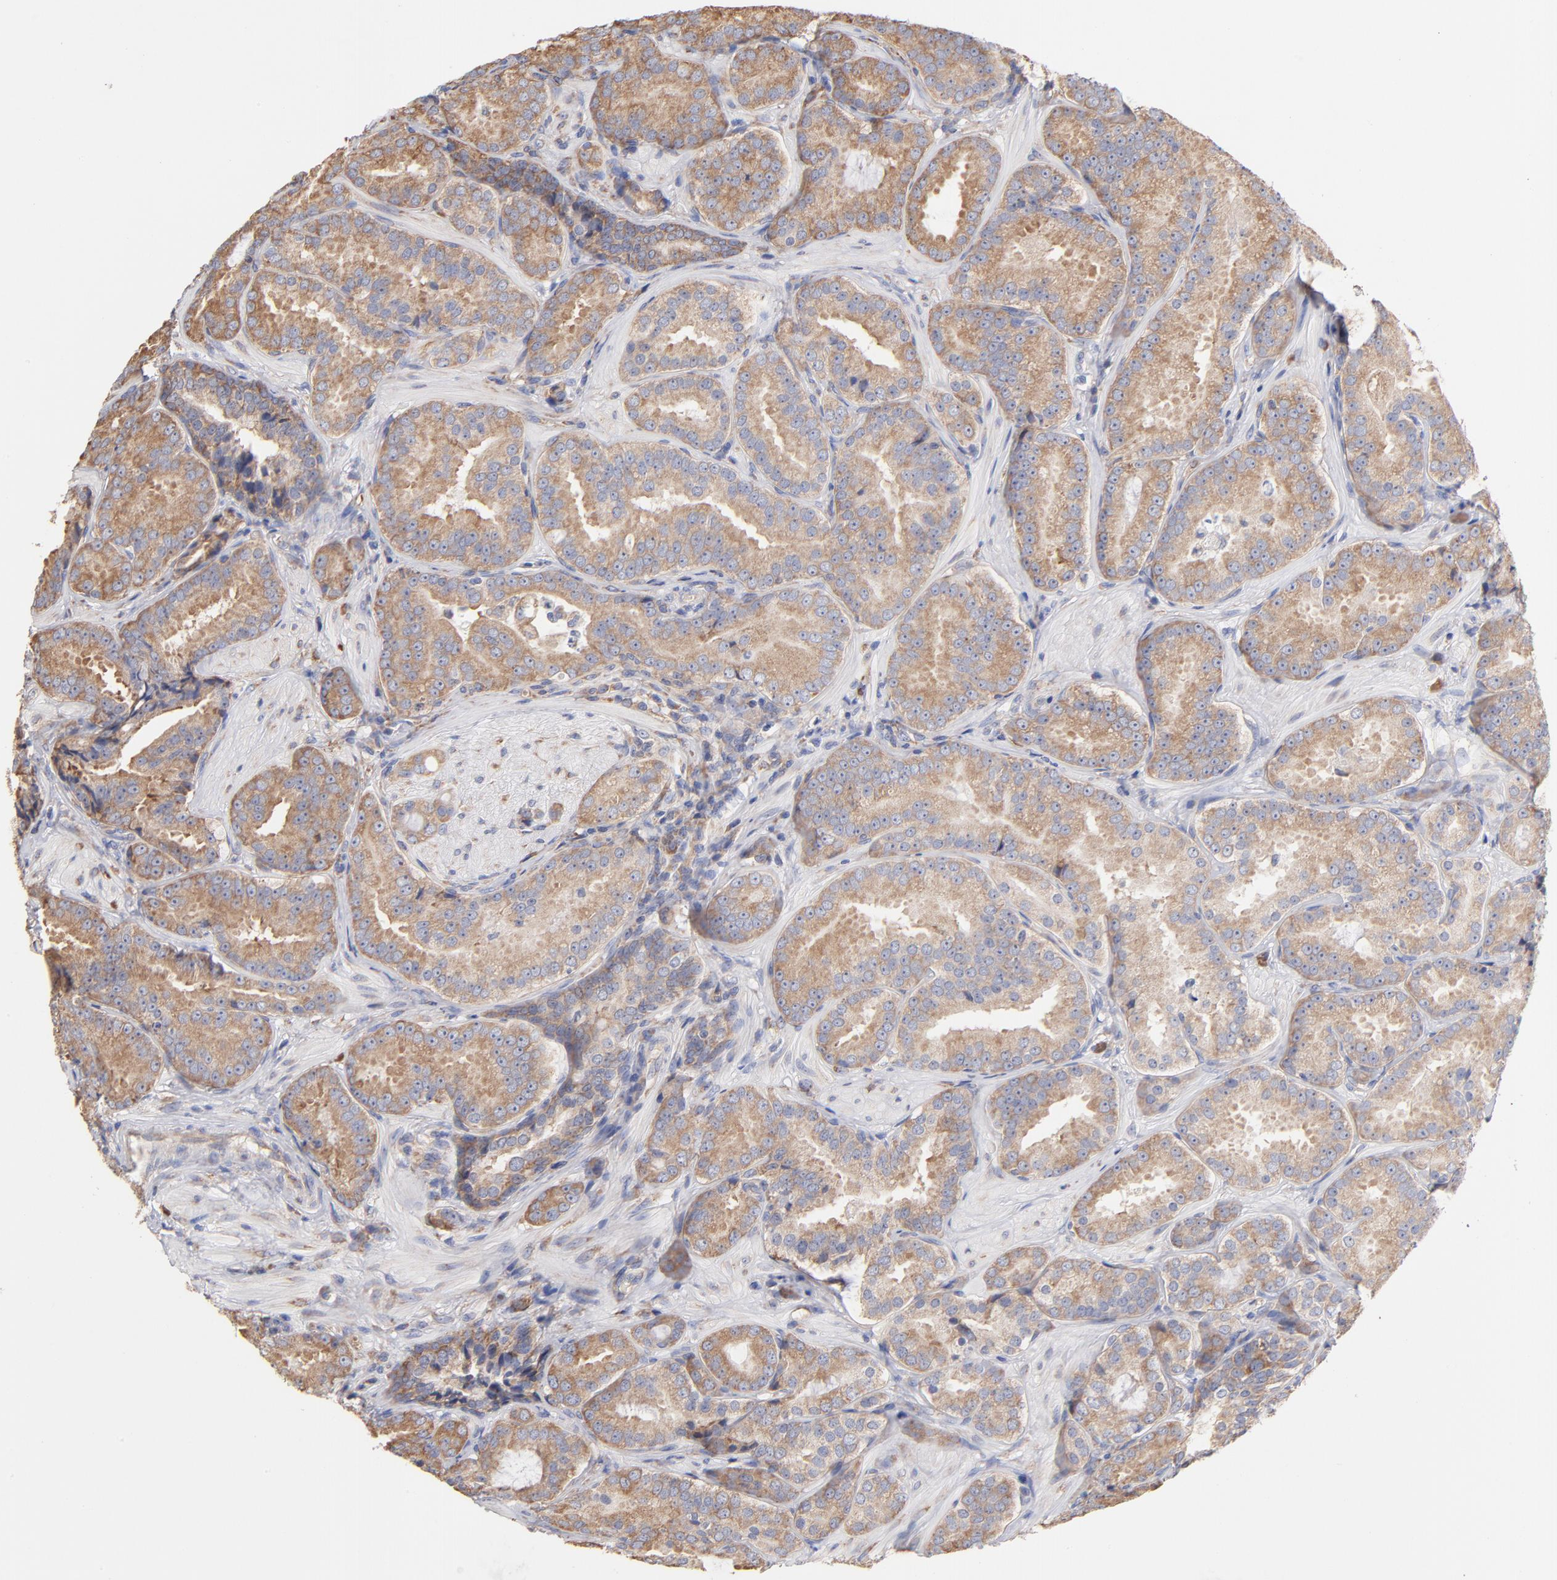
{"staining": {"intensity": "moderate", "quantity": ">75%", "location": "cytoplasmic/membranous"}, "tissue": "prostate cancer", "cell_type": "Tumor cells", "image_type": "cancer", "snomed": [{"axis": "morphology", "description": "Adenocarcinoma, Low grade"}, {"axis": "topography", "description": "Prostate"}], "caption": "Prostate low-grade adenocarcinoma was stained to show a protein in brown. There is medium levels of moderate cytoplasmic/membranous positivity in approximately >75% of tumor cells.", "gene": "RPL9", "patient": {"sex": "male", "age": 59}}